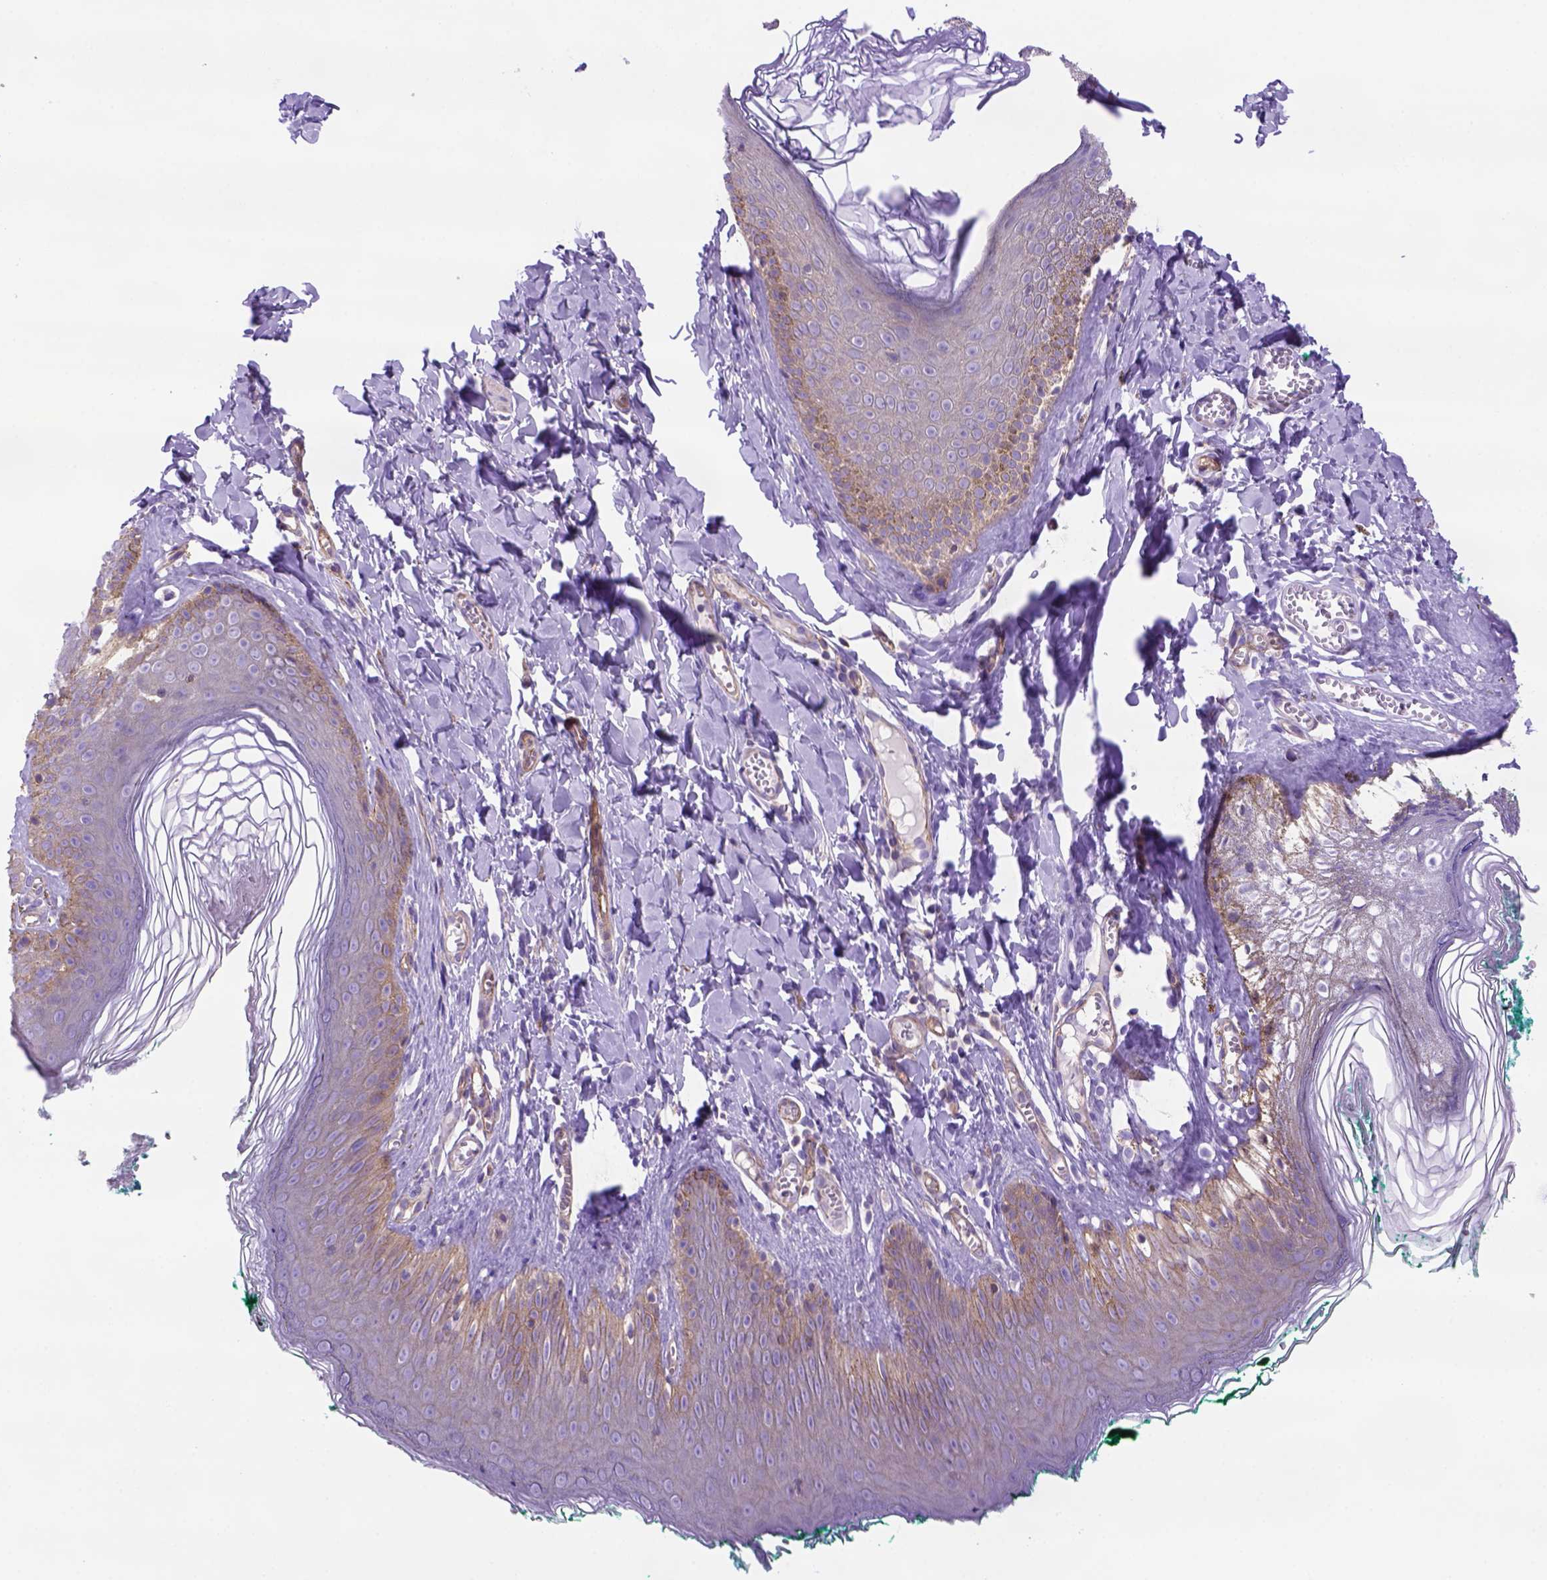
{"staining": {"intensity": "moderate", "quantity": "<25%", "location": "cytoplasmic/membranous"}, "tissue": "skin", "cell_type": "Epidermal cells", "image_type": "normal", "snomed": [{"axis": "morphology", "description": "Normal tissue, NOS"}, {"axis": "topography", "description": "Vulva"}, {"axis": "topography", "description": "Peripheral nerve tissue"}], "caption": "This micrograph exhibits immunohistochemistry (IHC) staining of normal human skin, with low moderate cytoplasmic/membranous positivity in about <25% of epidermal cells.", "gene": "PEX12", "patient": {"sex": "female", "age": 66}}